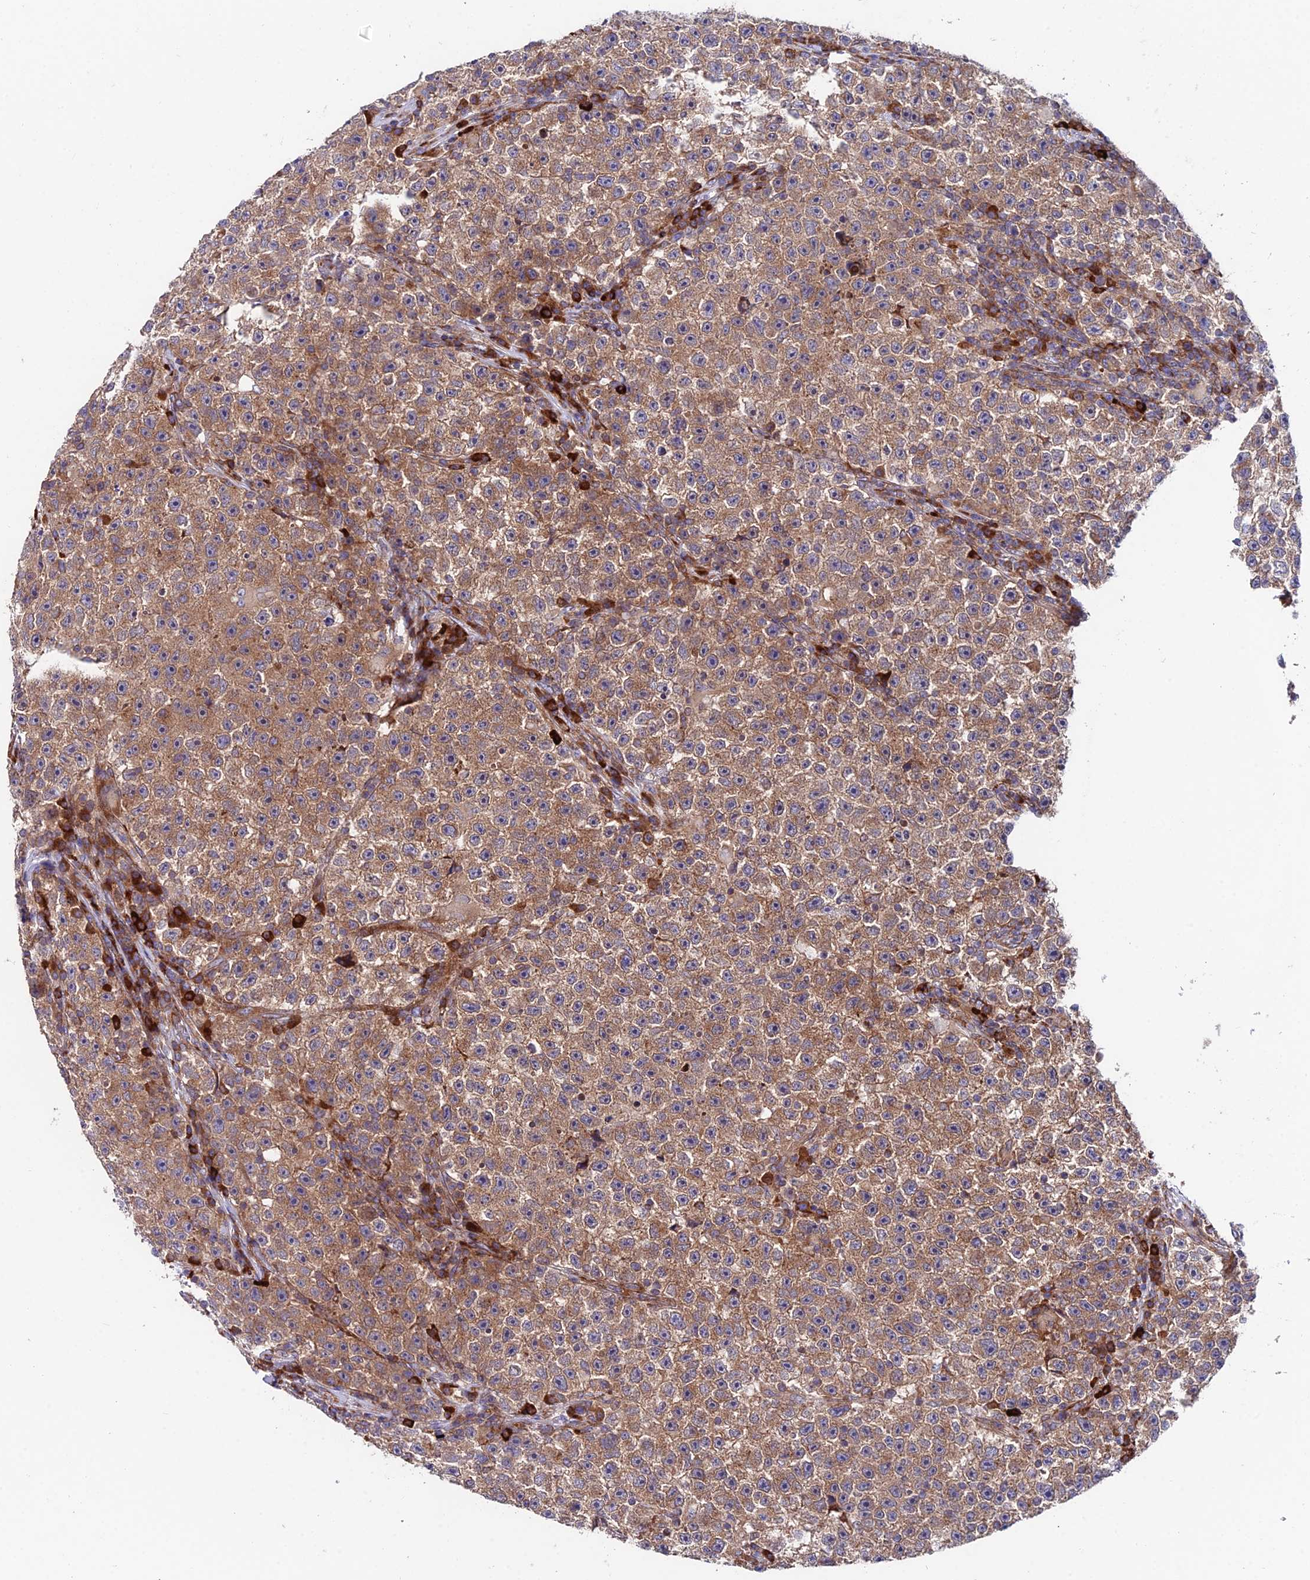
{"staining": {"intensity": "moderate", "quantity": ">75%", "location": "cytoplasmic/membranous"}, "tissue": "testis cancer", "cell_type": "Tumor cells", "image_type": "cancer", "snomed": [{"axis": "morphology", "description": "Seminoma, NOS"}, {"axis": "topography", "description": "Testis"}], "caption": "Immunohistochemical staining of human testis cancer (seminoma) shows moderate cytoplasmic/membranous protein expression in about >75% of tumor cells.", "gene": "EIF3K", "patient": {"sex": "male", "age": 22}}